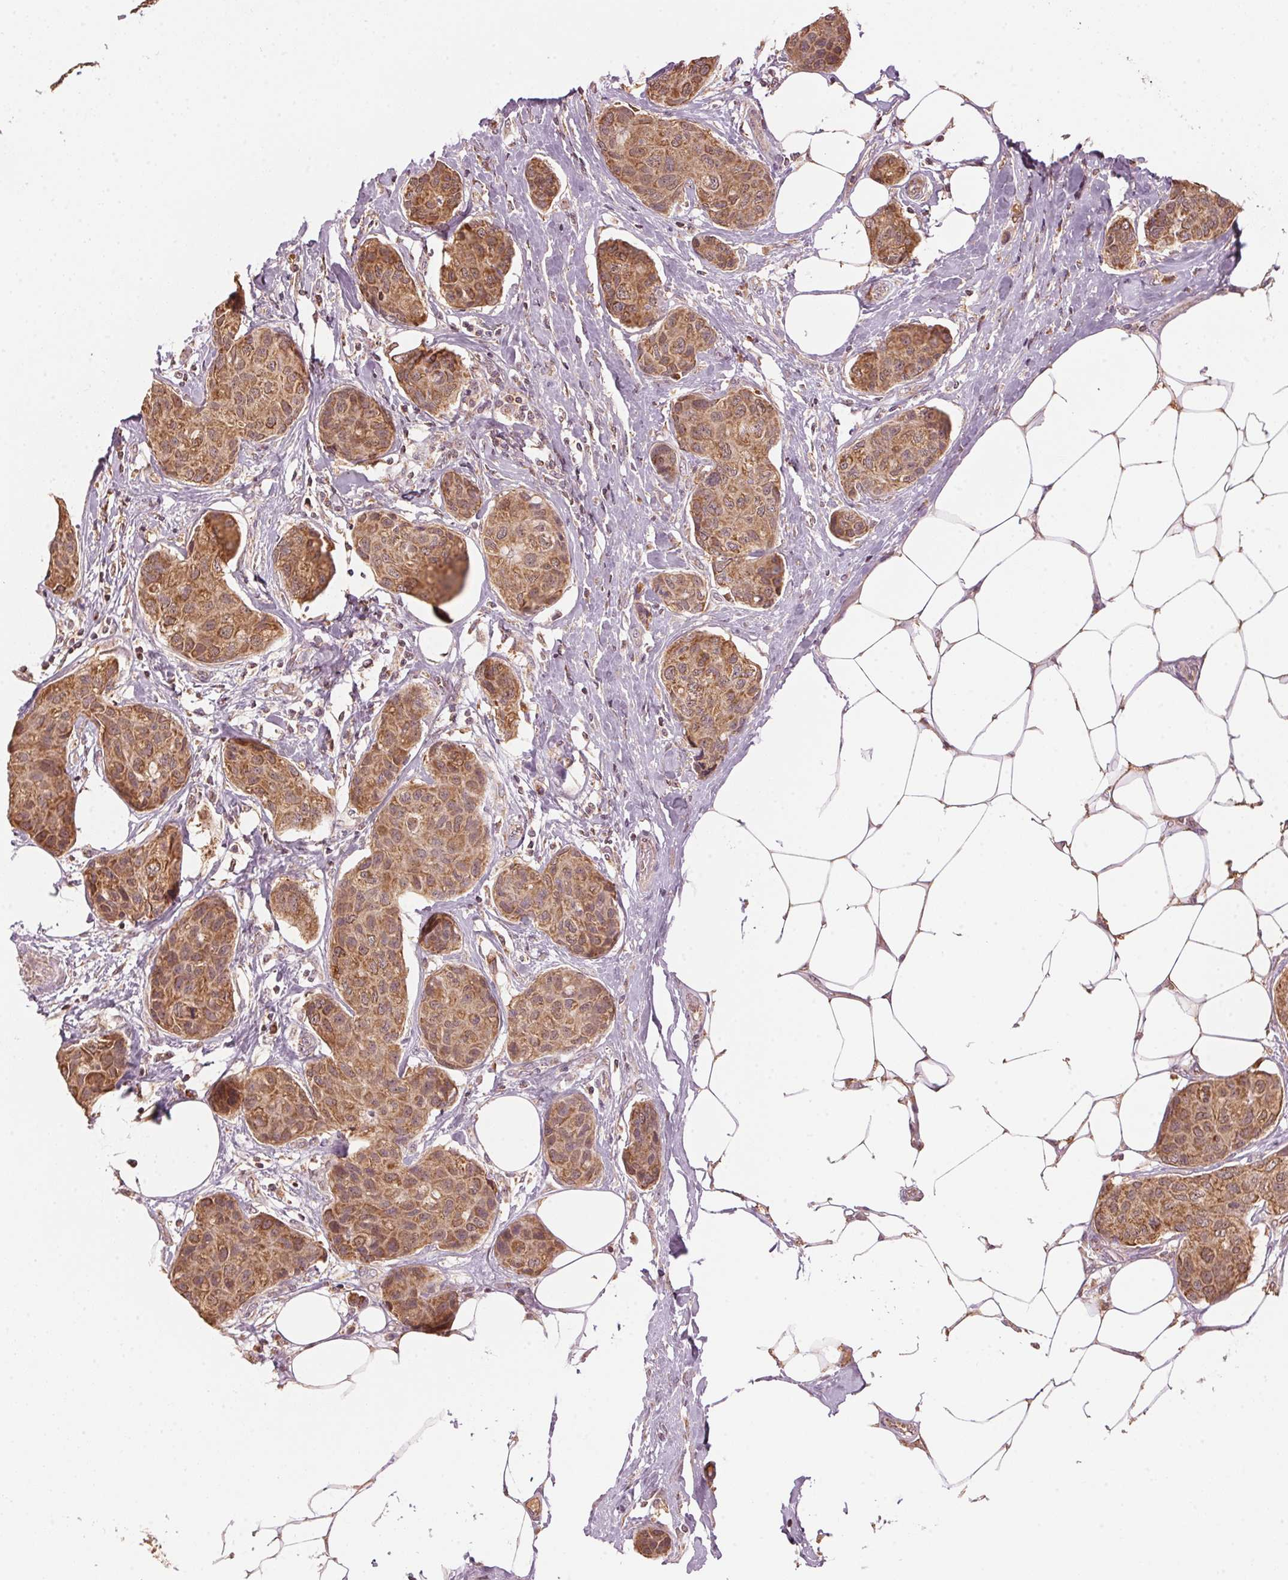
{"staining": {"intensity": "moderate", "quantity": ">75%", "location": "cytoplasmic/membranous"}, "tissue": "breast cancer", "cell_type": "Tumor cells", "image_type": "cancer", "snomed": [{"axis": "morphology", "description": "Duct carcinoma"}, {"axis": "topography", "description": "Breast"}], "caption": "Approximately >75% of tumor cells in breast cancer display moderate cytoplasmic/membranous protein positivity as visualized by brown immunohistochemical staining.", "gene": "ARHGAP6", "patient": {"sex": "female", "age": 80}}